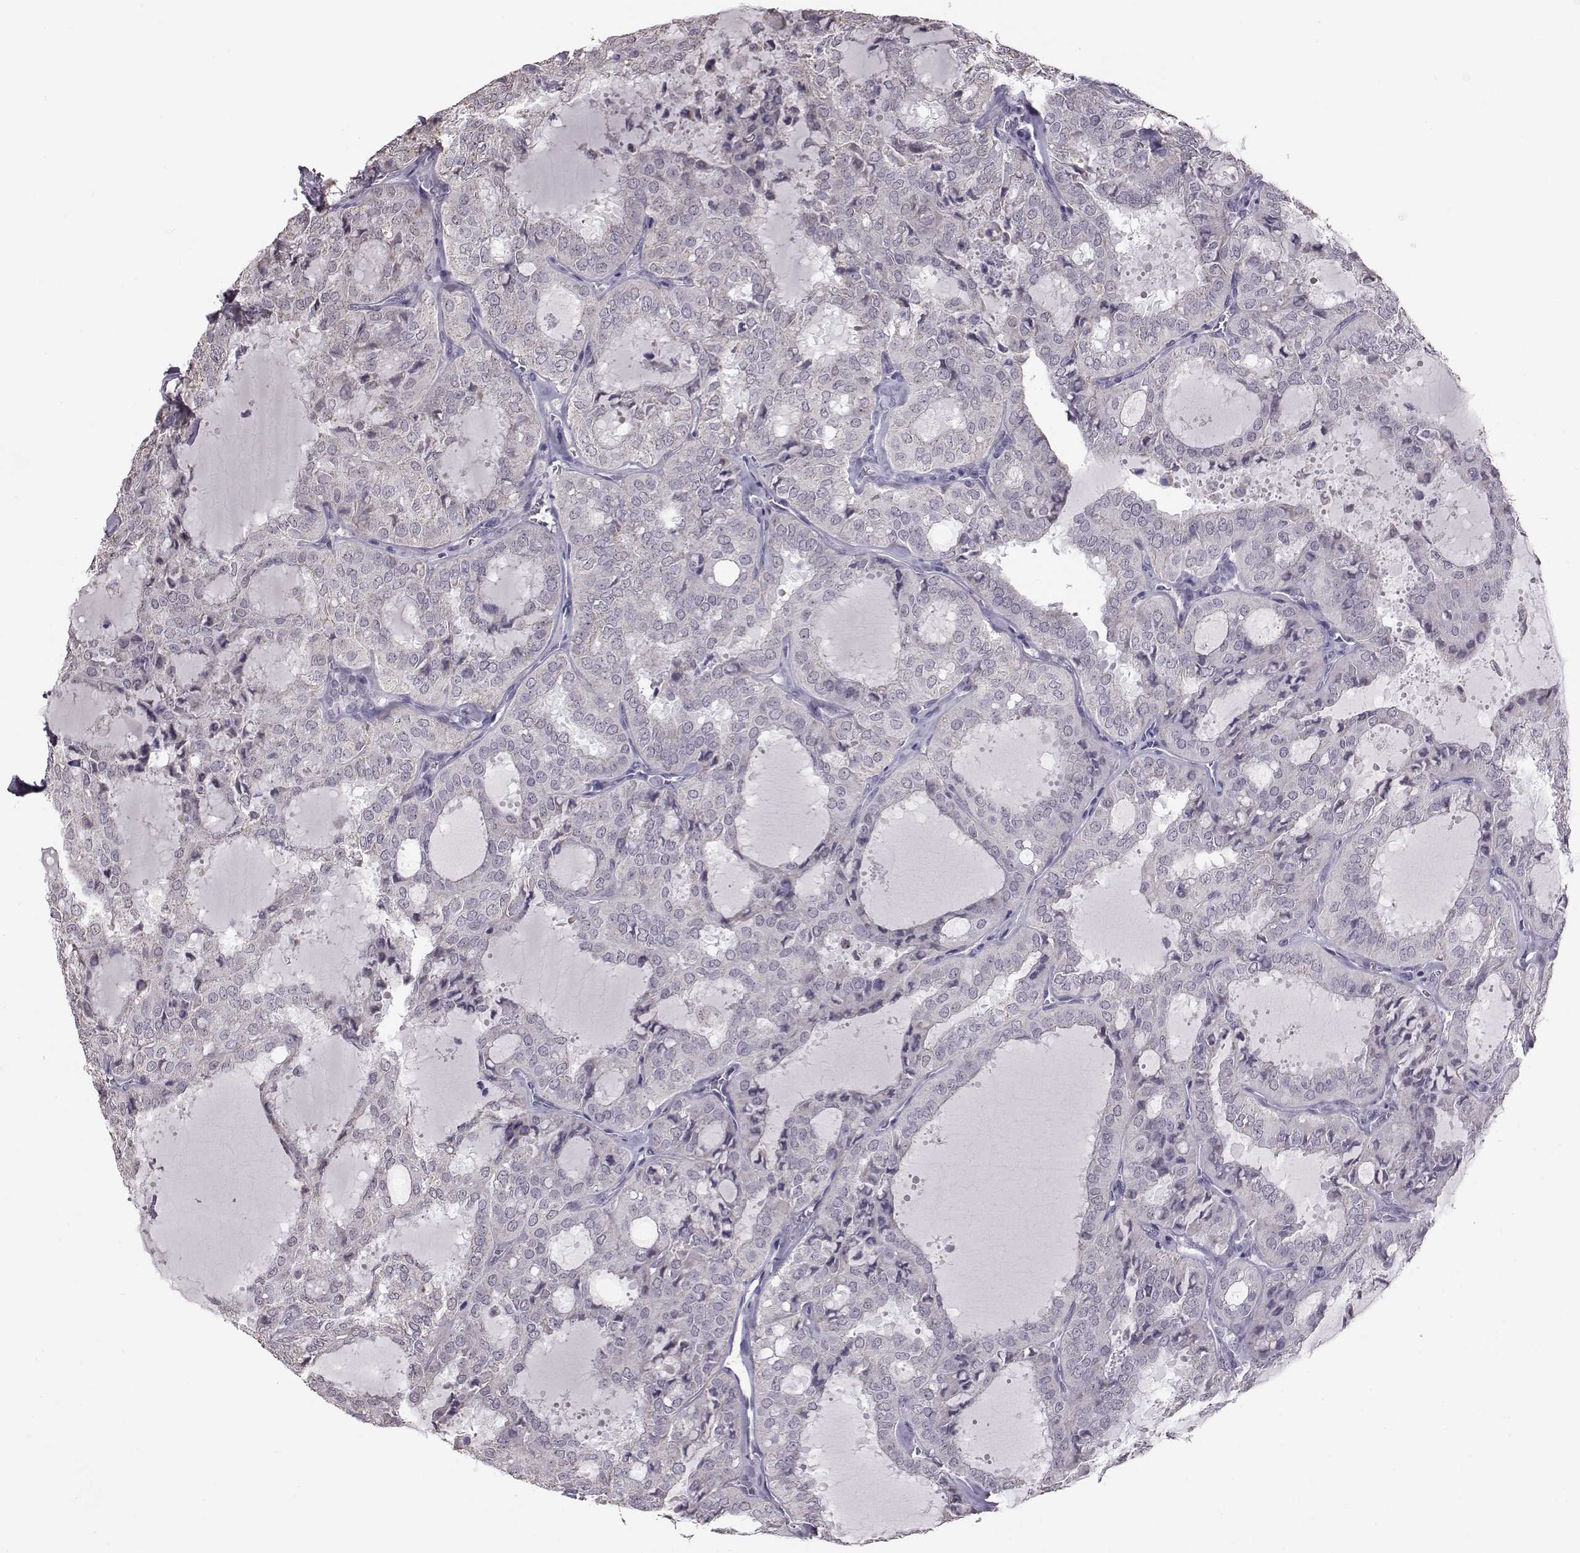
{"staining": {"intensity": "weak", "quantity": "<25%", "location": "nuclear"}, "tissue": "thyroid cancer", "cell_type": "Tumor cells", "image_type": "cancer", "snomed": [{"axis": "morphology", "description": "Follicular adenoma carcinoma, NOS"}, {"axis": "topography", "description": "Thyroid gland"}], "caption": "This is an immunohistochemistry (IHC) micrograph of human thyroid cancer (follicular adenoma carcinoma). There is no expression in tumor cells.", "gene": "ALDH3A1", "patient": {"sex": "male", "age": 75}}